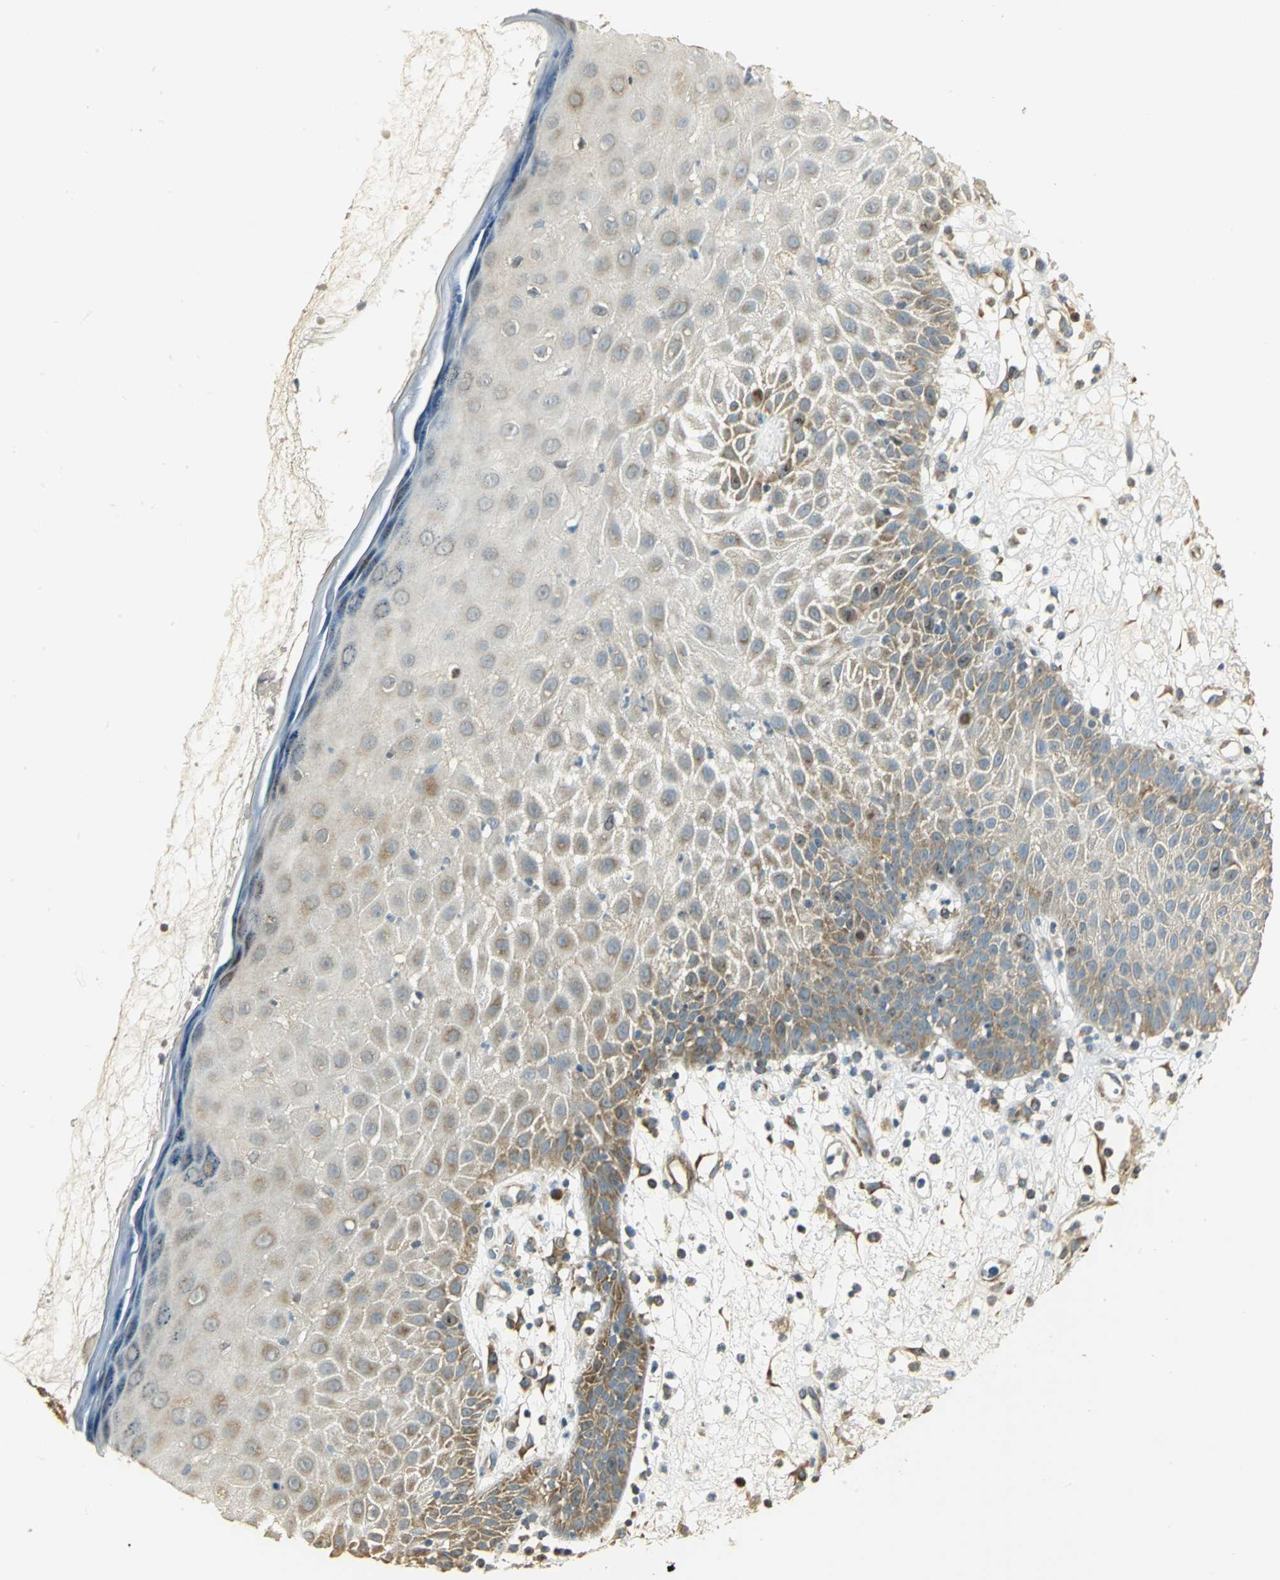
{"staining": {"intensity": "moderate", "quantity": ">75%", "location": "cytoplasmic/membranous"}, "tissue": "skin cancer", "cell_type": "Tumor cells", "image_type": "cancer", "snomed": [{"axis": "morphology", "description": "Squamous cell carcinoma, NOS"}, {"axis": "topography", "description": "Skin"}], "caption": "Tumor cells show medium levels of moderate cytoplasmic/membranous expression in approximately >75% of cells in human skin cancer (squamous cell carcinoma).", "gene": "RARS1", "patient": {"sex": "female", "age": 78}}